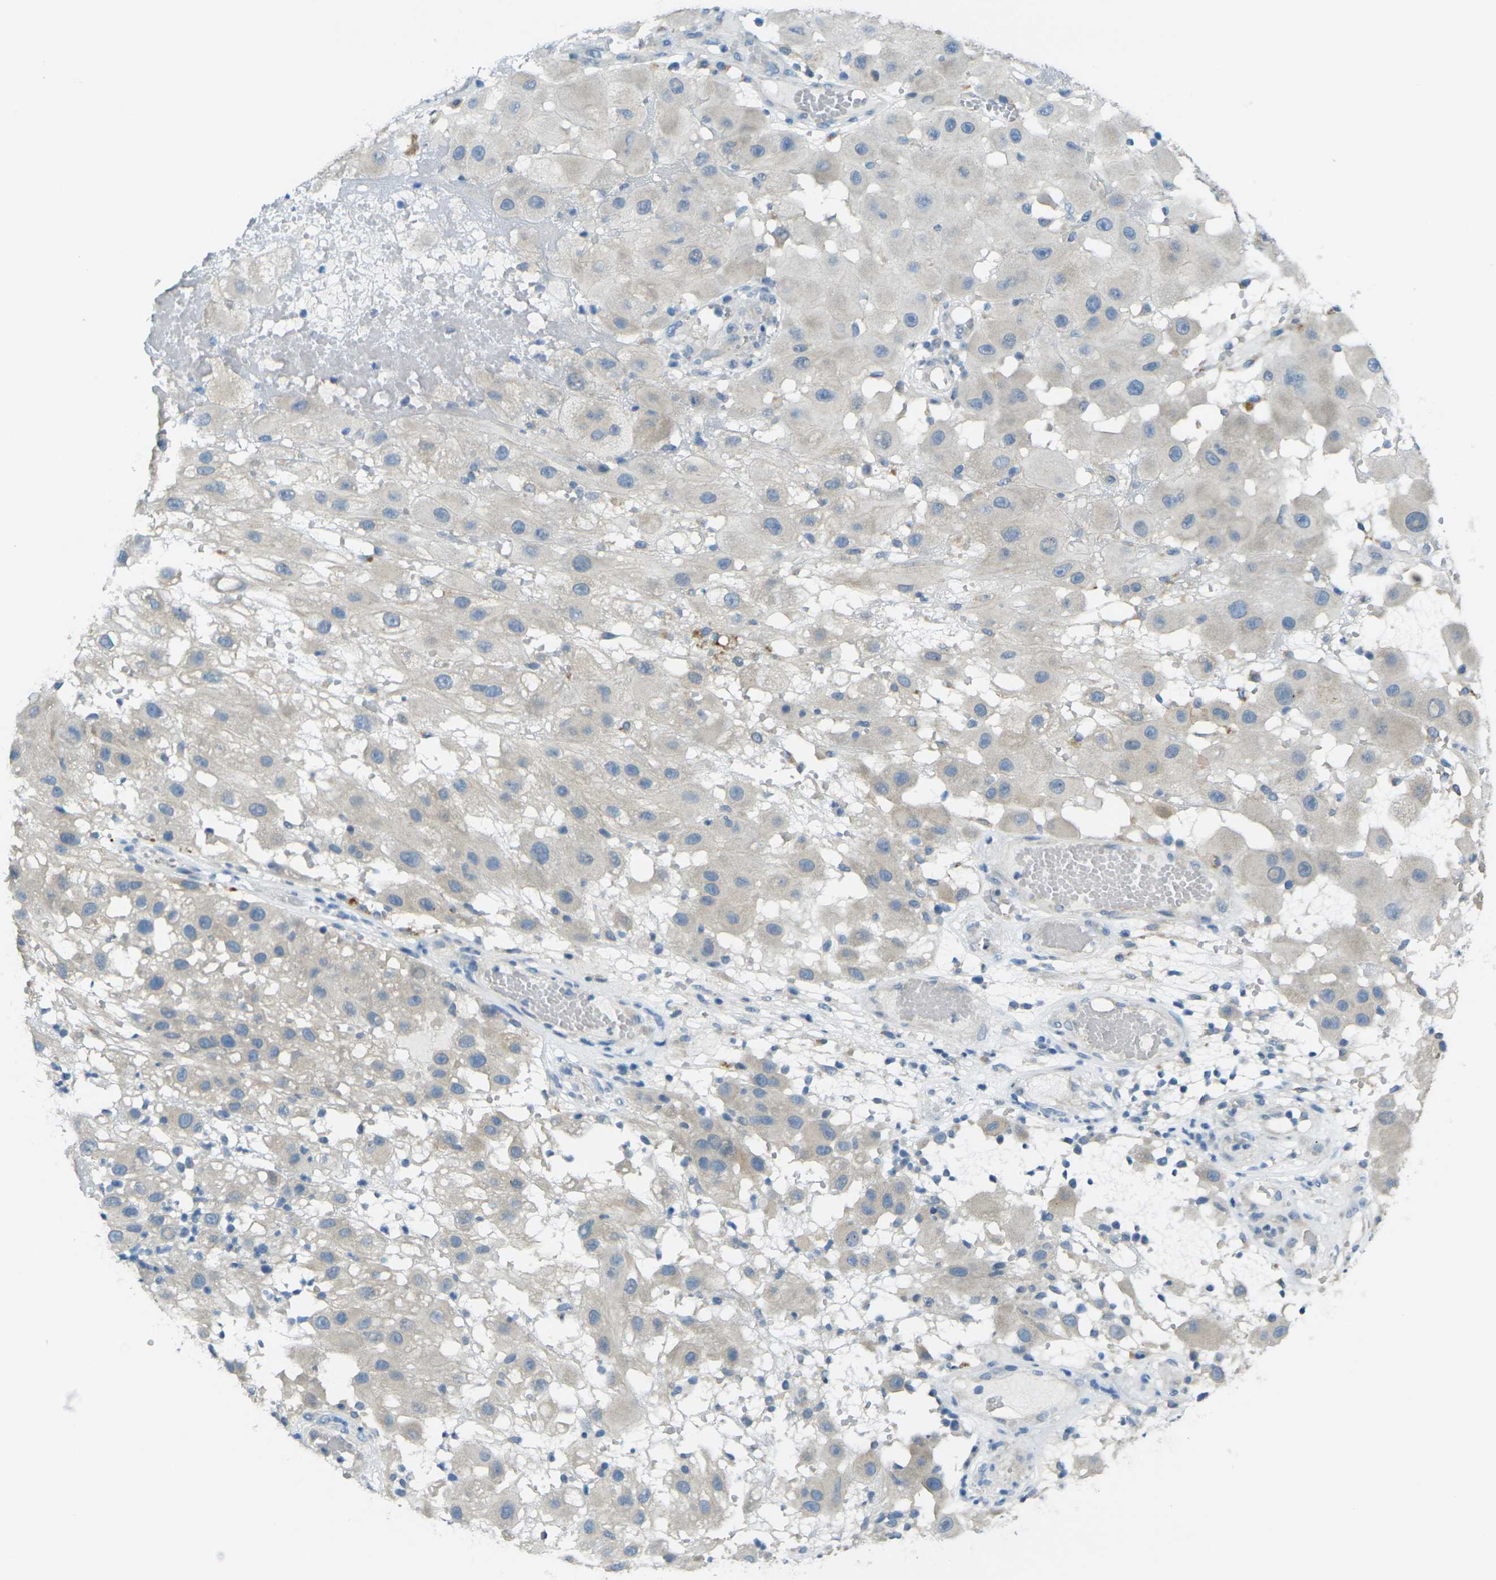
{"staining": {"intensity": "negative", "quantity": "none", "location": "none"}, "tissue": "melanoma", "cell_type": "Tumor cells", "image_type": "cancer", "snomed": [{"axis": "morphology", "description": "Malignant melanoma, NOS"}, {"axis": "topography", "description": "Skin"}], "caption": "Immunohistochemistry (IHC) of human malignant melanoma displays no positivity in tumor cells.", "gene": "RHBDD1", "patient": {"sex": "female", "age": 81}}